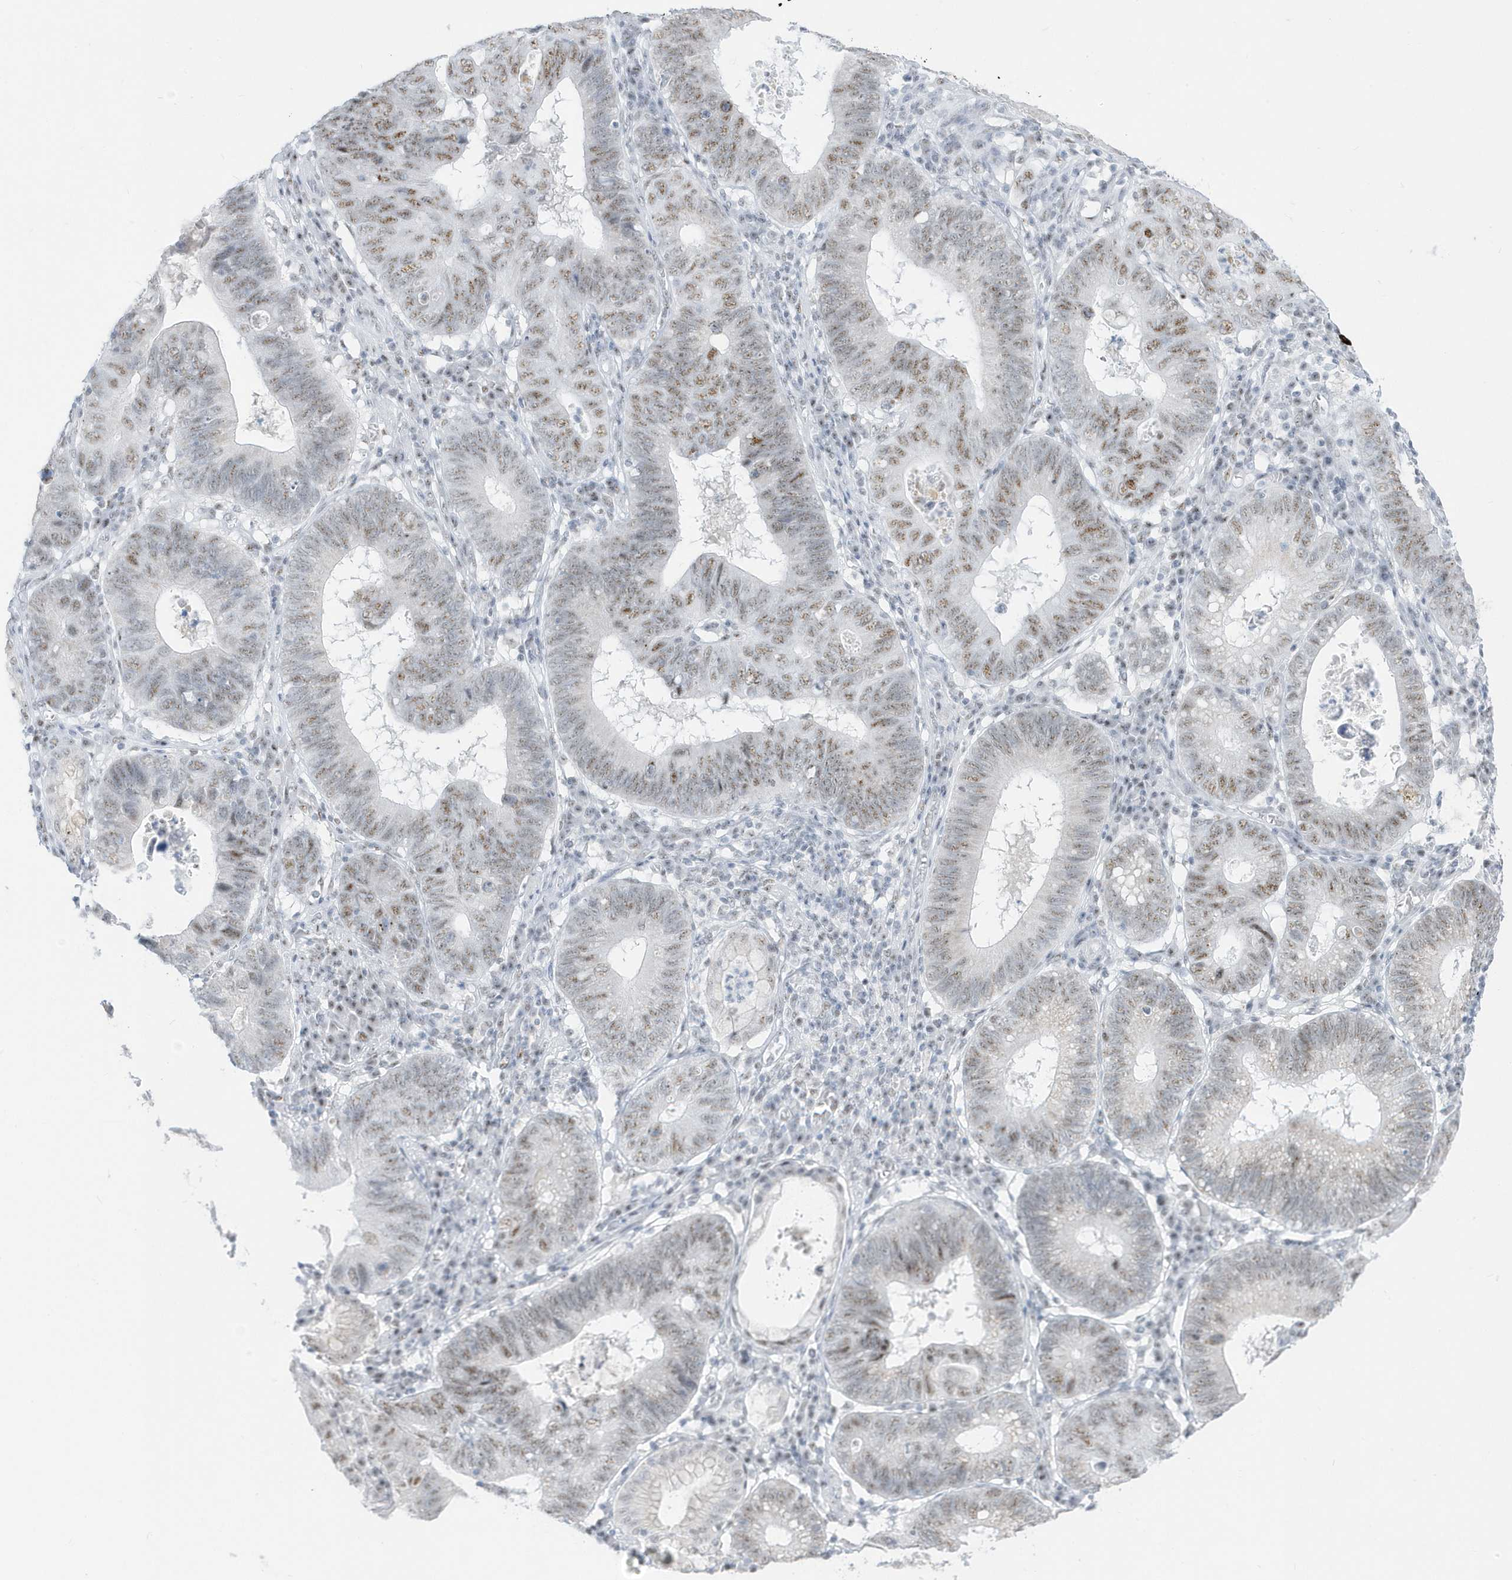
{"staining": {"intensity": "moderate", "quantity": ">75%", "location": "nuclear"}, "tissue": "stomach cancer", "cell_type": "Tumor cells", "image_type": "cancer", "snomed": [{"axis": "morphology", "description": "Adenocarcinoma, NOS"}, {"axis": "topography", "description": "Stomach"}], "caption": "Stomach cancer tissue exhibits moderate nuclear staining in approximately >75% of tumor cells, visualized by immunohistochemistry. Nuclei are stained in blue.", "gene": "PLEKHN1", "patient": {"sex": "male", "age": 59}}